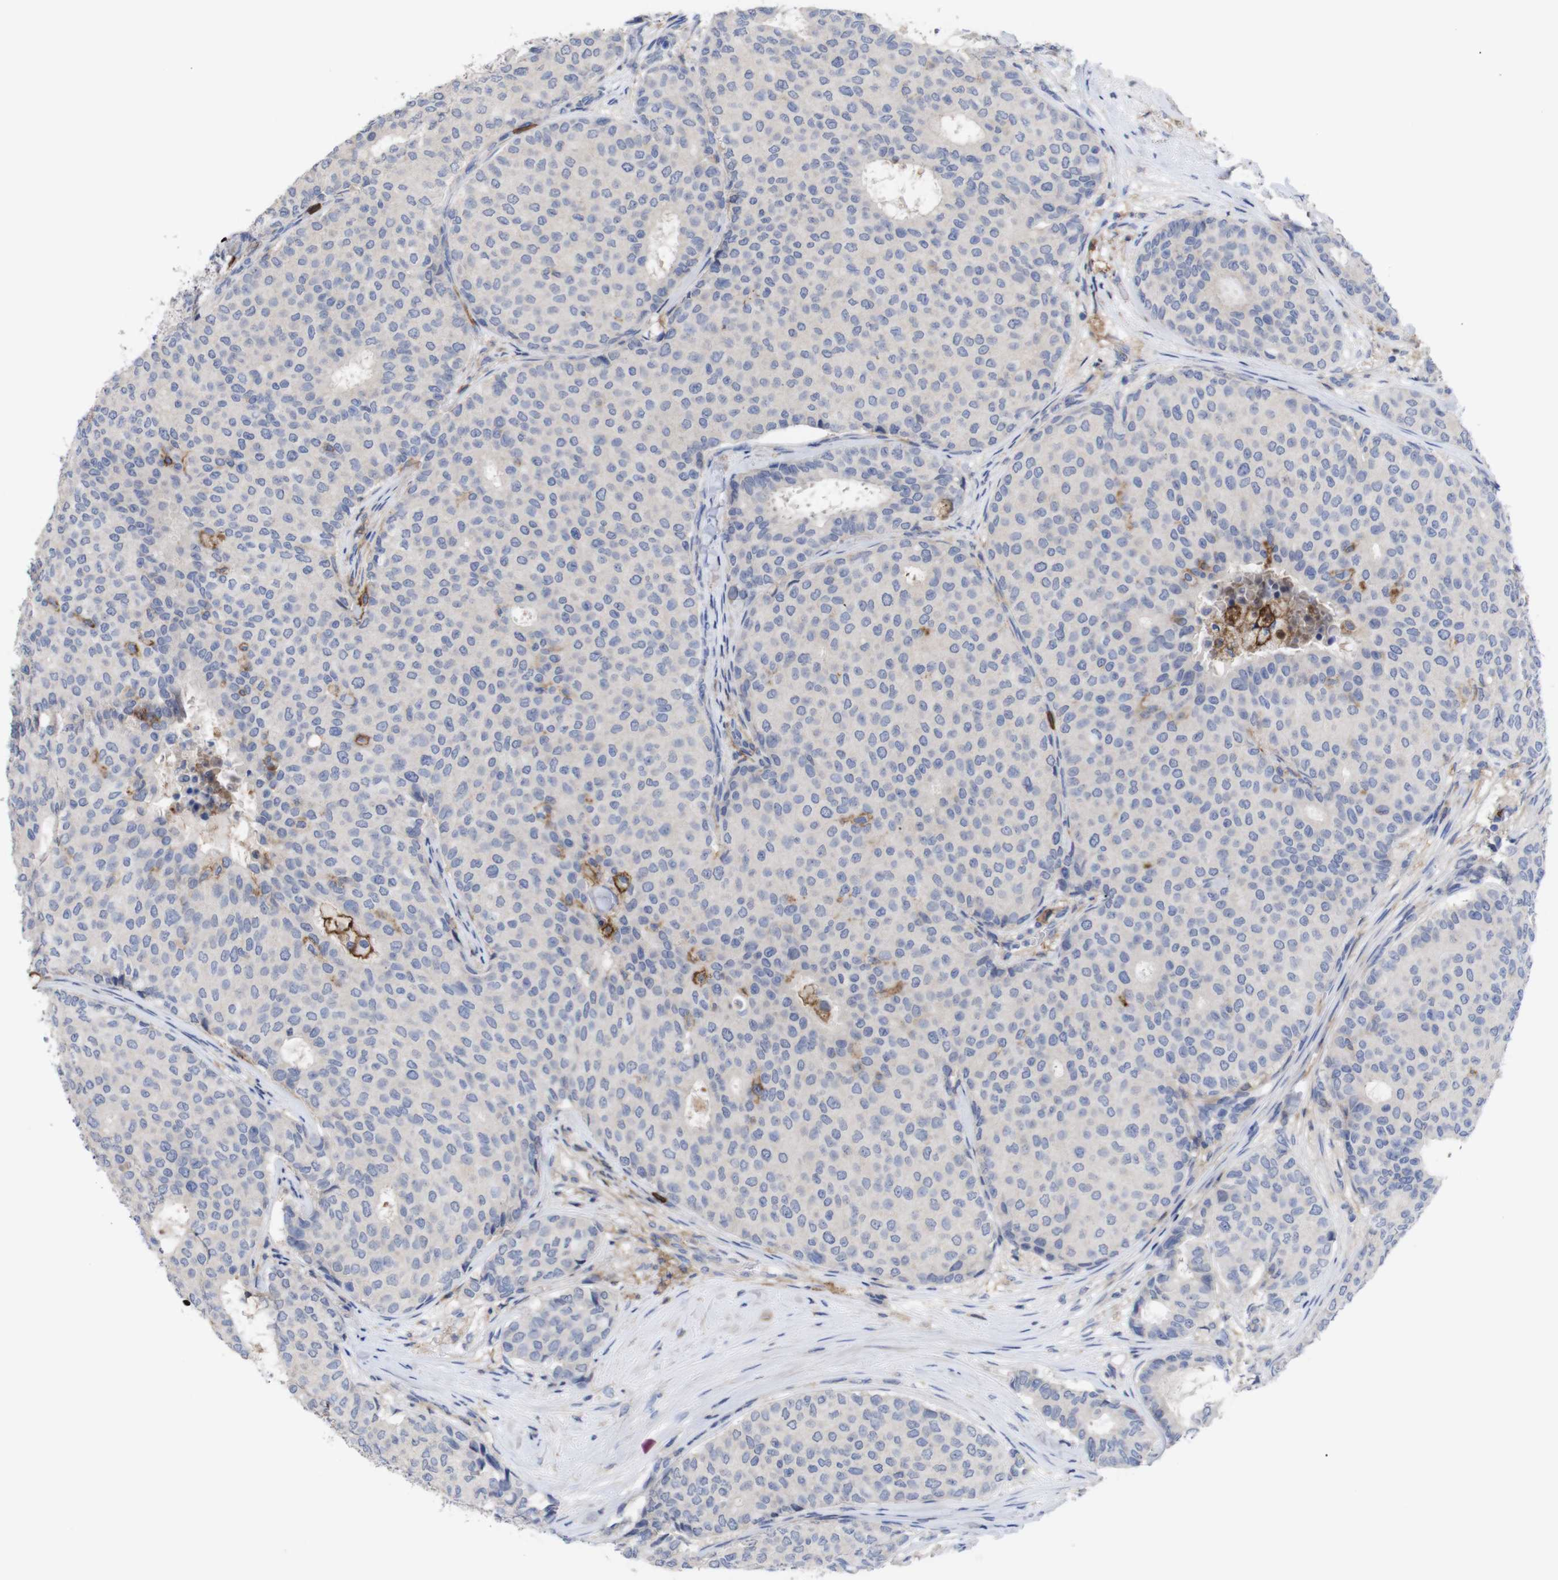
{"staining": {"intensity": "negative", "quantity": "none", "location": "none"}, "tissue": "breast cancer", "cell_type": "Tumor cells", "image_type": "cancer", "snomed": [{"axis": "morphology", "description": "Duct carcinoma"}, {"axis": "topography", "description": "Breast"}], "caption": "Breast invasive ductal carcinoma stained for a protein using immunohistochemistry reveals no expression tumor cells.", "gene": "C5AR1", "patient": {"sex": "female", "age": 75}}